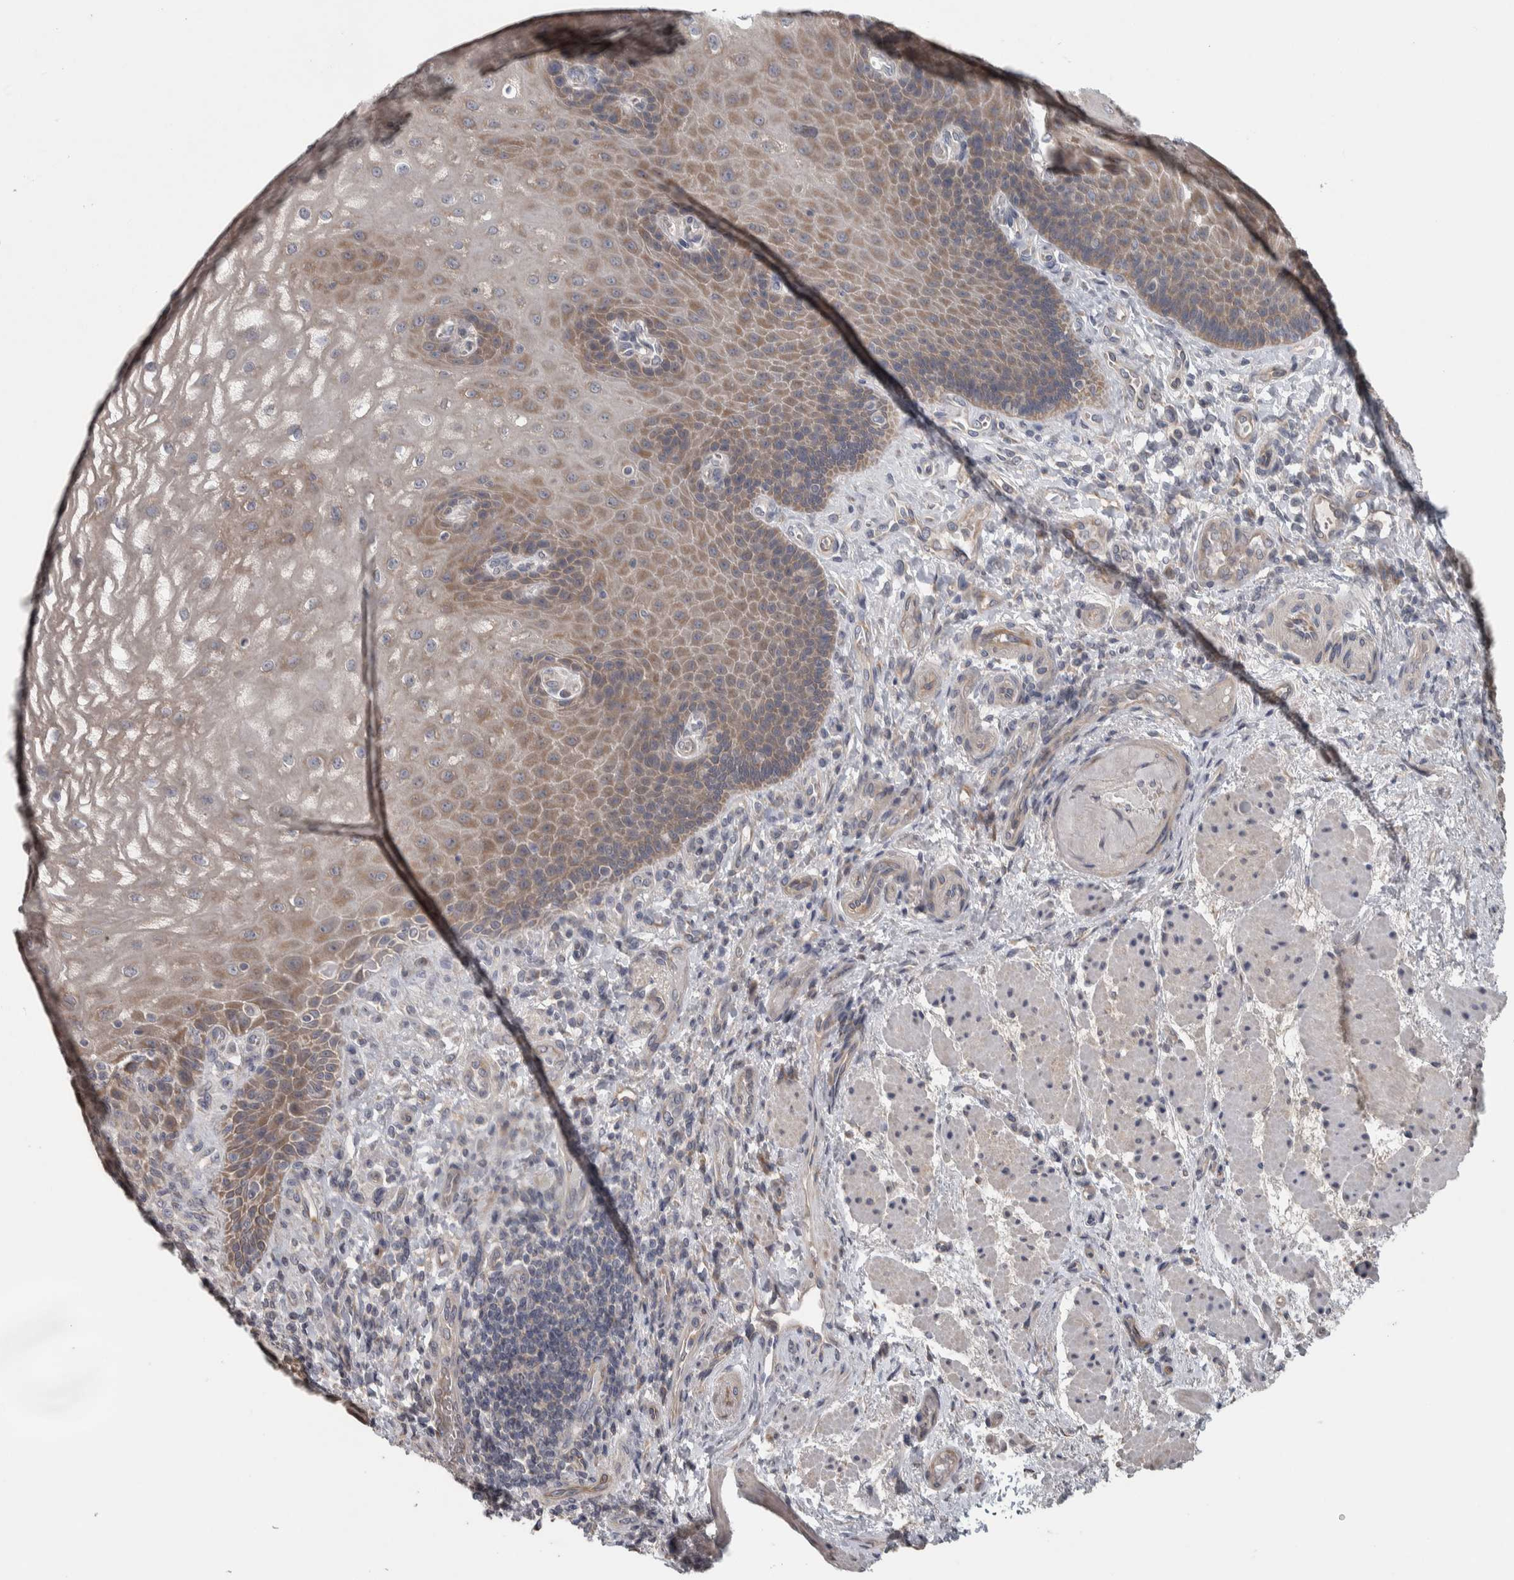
{"staining": {"intensity": "weak", "quantity": ">75%", "location": "cytoplasmic/membranous"}, "tissue": "esophagus", "cell_type": "Squamous epithelial cells", "image_type": "normal", "snomed": [{"axis": "morphology", "description": "Normal tissue, NOS"}, {"axis": "topography", "description": "Esophagus"}], "caption": "Immunohistochemical staining of normal esophagus shows low levels of weak cytoplasmic/membranous expression in approximately >75% of squamous epithelial cells.", "gene": "SRP68", "patient": {"sex": "male", "age": 54}}